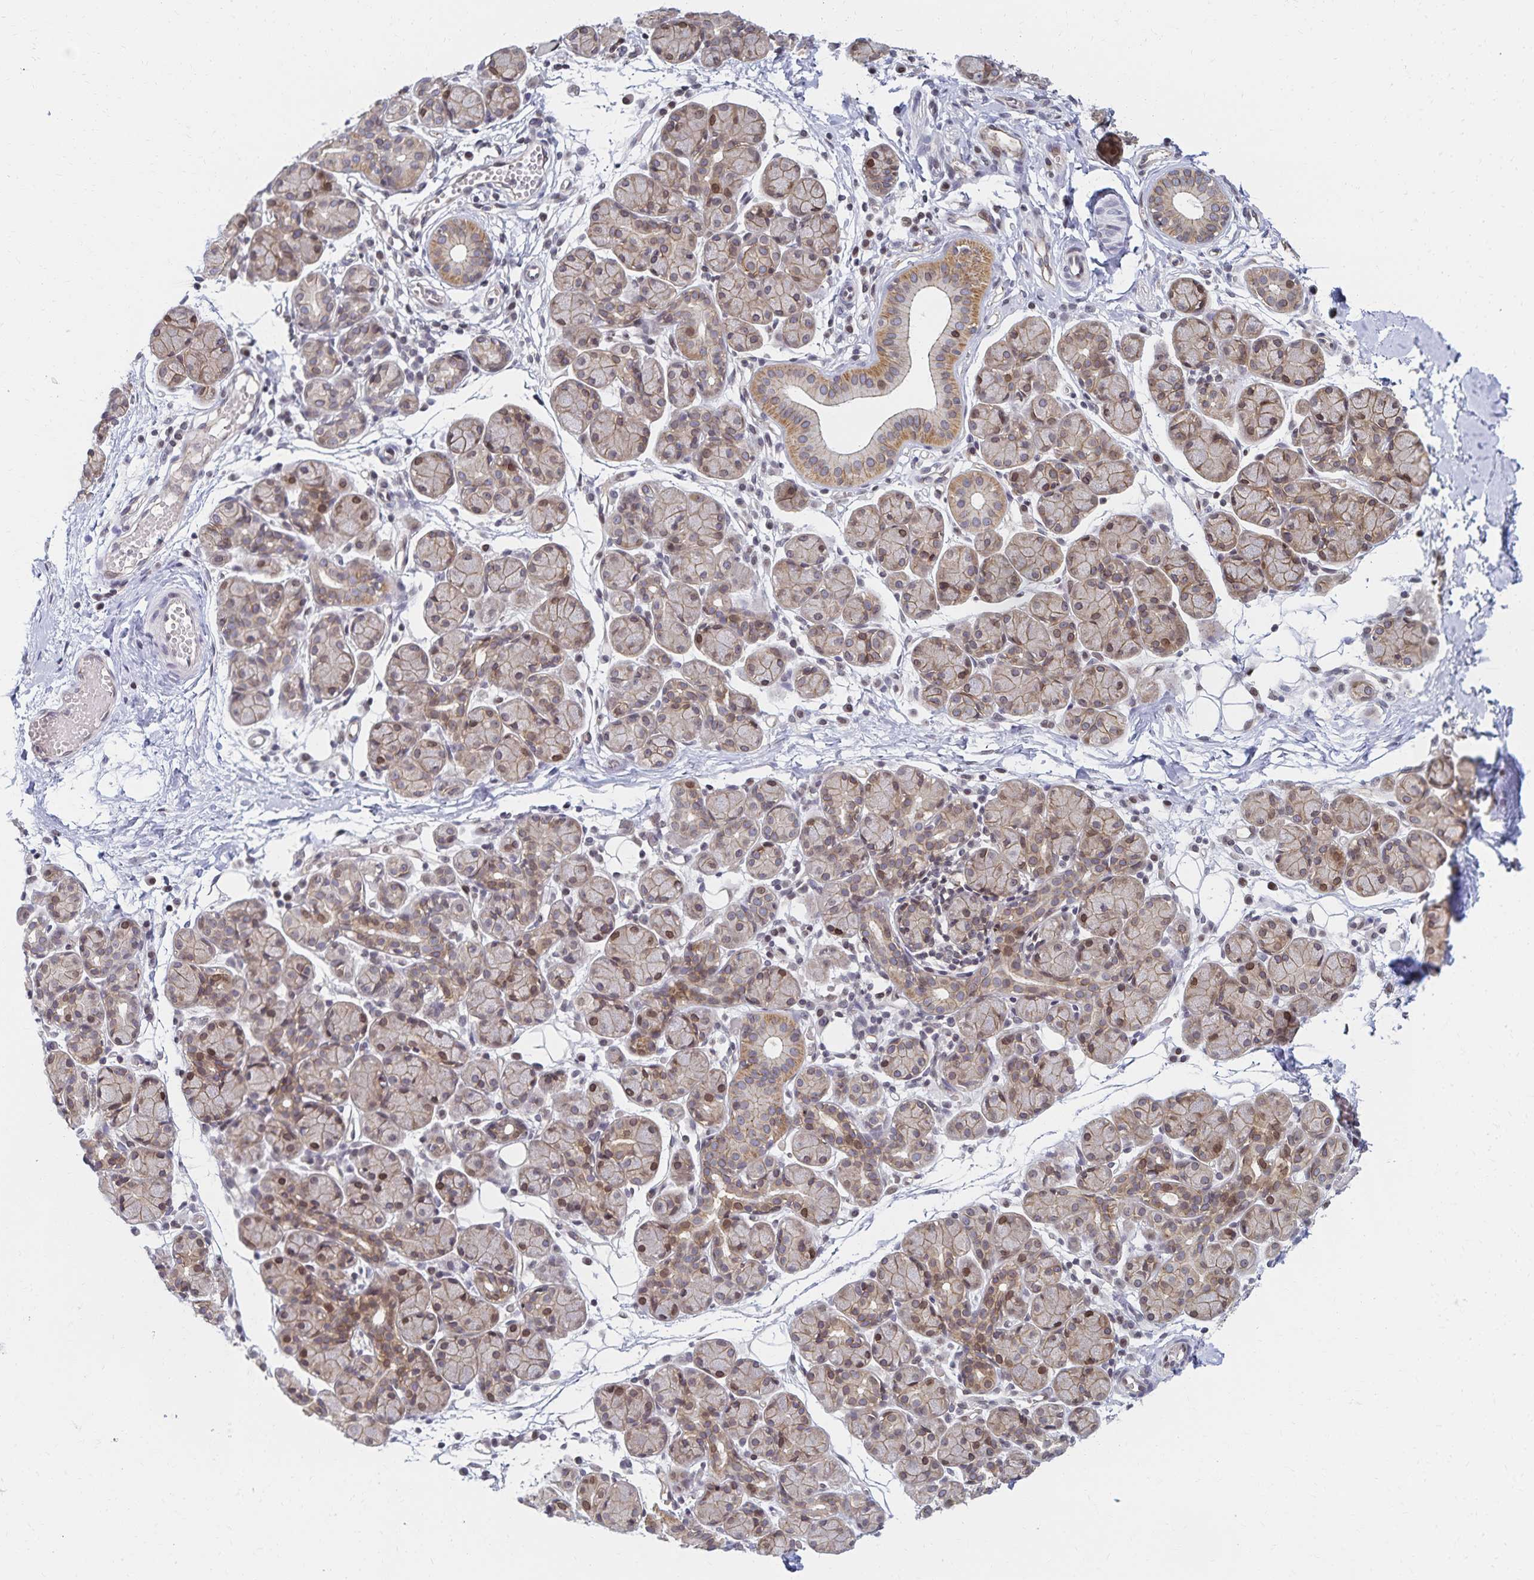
{"staining": {"intensity": "moderate", "quantity": "25%-75%", "location": "cytoplasmic/membranous,nuclear"}, "tissue": "salivary gland", "cell_type": "Glandular cells", "image_type": "normal", "snomed": [{"axis": "morphology", "description": "Normal tissue, NOS"}, {"axis": "morphology", "description": "Inflammation, NOS"}, {"axis": "topography", "description": "Lymph node"}, {"axis": "topography", "description": "Salivary gland"}], "caption": "DAB (3,3'-diaminobenzidine) immunohistochemical staining of normal human salivary gland displays moderate cytoplasmic/membranous,nuclear protein expression in about 25%-75% of glandular cells.", "gene": "RAB9B", "patient": {"sex": "male", "age": 3}}